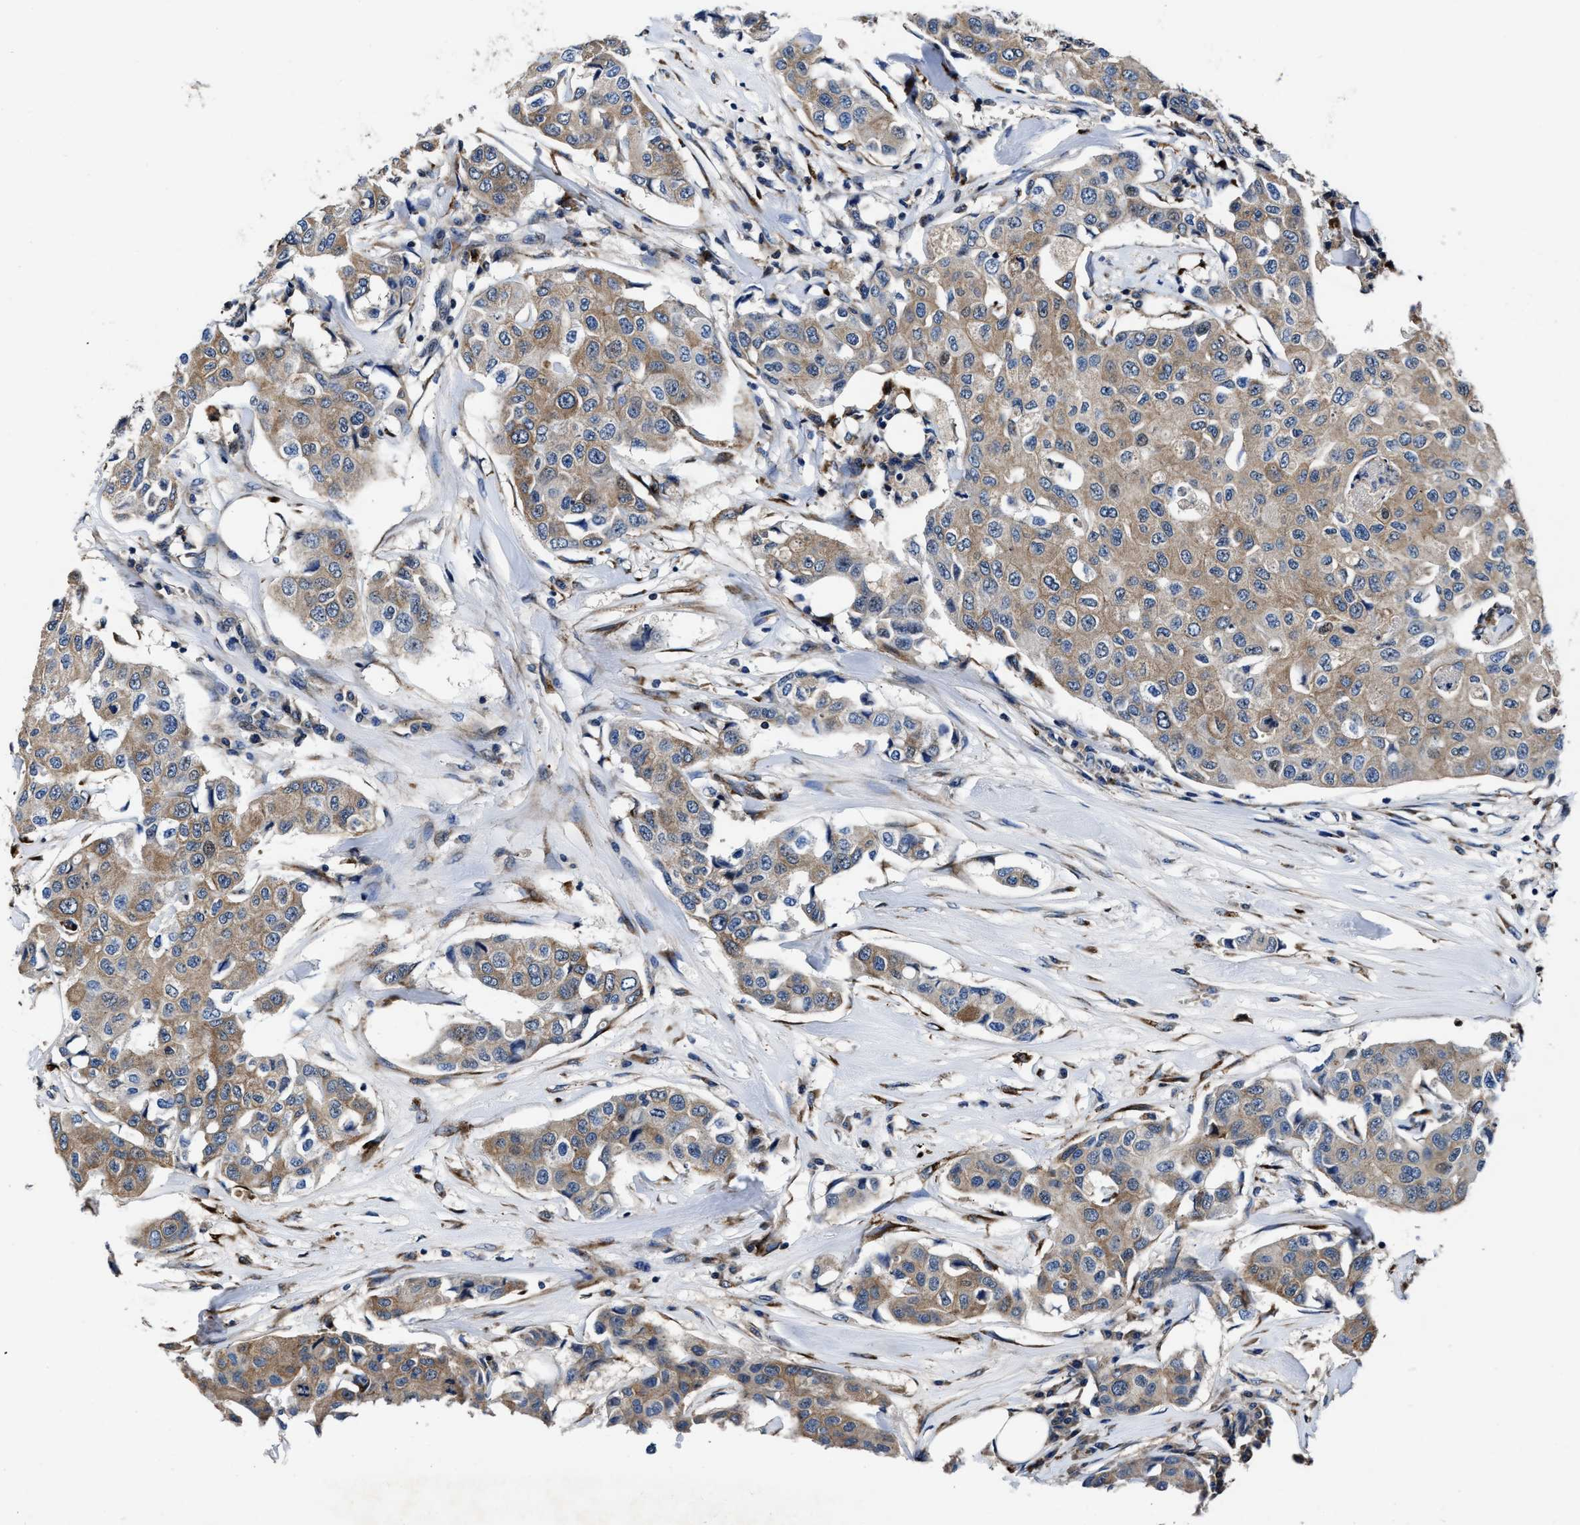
{"staining": {"intensity": "weak", "quantity": ">75%", "location": "cytoplasmic/membranous"}, "tissue": "breast cancer", "cell_type": "Tumor cells", "image_type": "cancer", "snomed": [{"axis": "morphology", "description": "Duct carcinoma"}, {"axis": "topography", "description": "Breast"}], "caption": "Immunohistochemistry staining of breast cancer (invasive ductal carcinoma), which displays low levels of weak cytoplasmic/membranous expression in approximately >75% of tumor cells indicating weak cytoplasmic/membranous protein expression. The staining was performed using DAB (brown) for protein detection and nuclei were counterstained in hematoxylin (blue).", "gene": "C2orf66", "patient": {"sex": "female", "age": 80}}